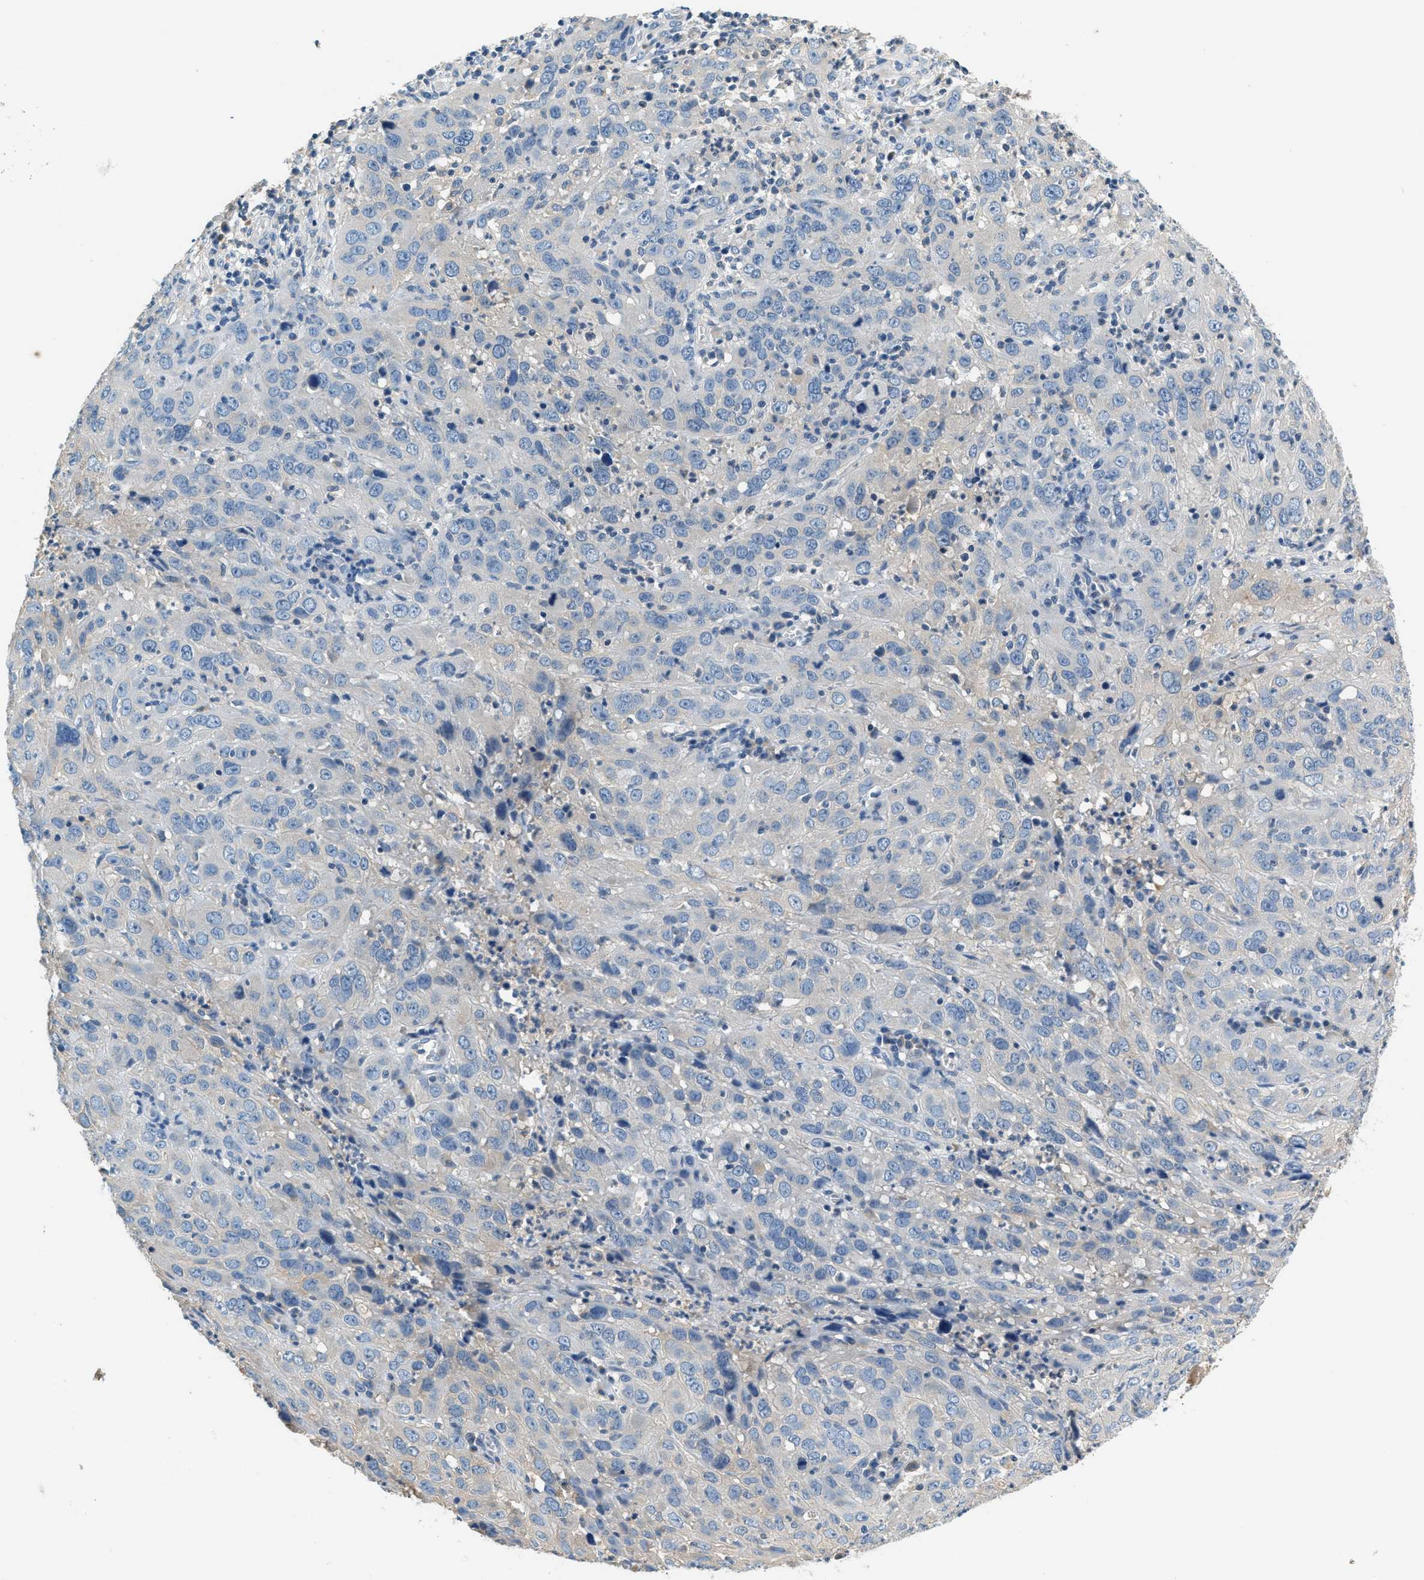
{"staining": {"intensity": "negative", "quantity": "none", "location": "none"}, "tissue": "cervical cancer", "cell_type": "Tumor cells", "image_type": "cancer", "snomed": [{"axis": "morphology", "description": "Squamous cell carcinoma, NOS"}, {"axis": "topography", "description": "Cervix"}], "caption": "The photomicrograph exhibits no significant expression in tumor cells of cervical cancer.", "gene": "SLC35E1", "patient": {"sex": "female", "age": 32}}